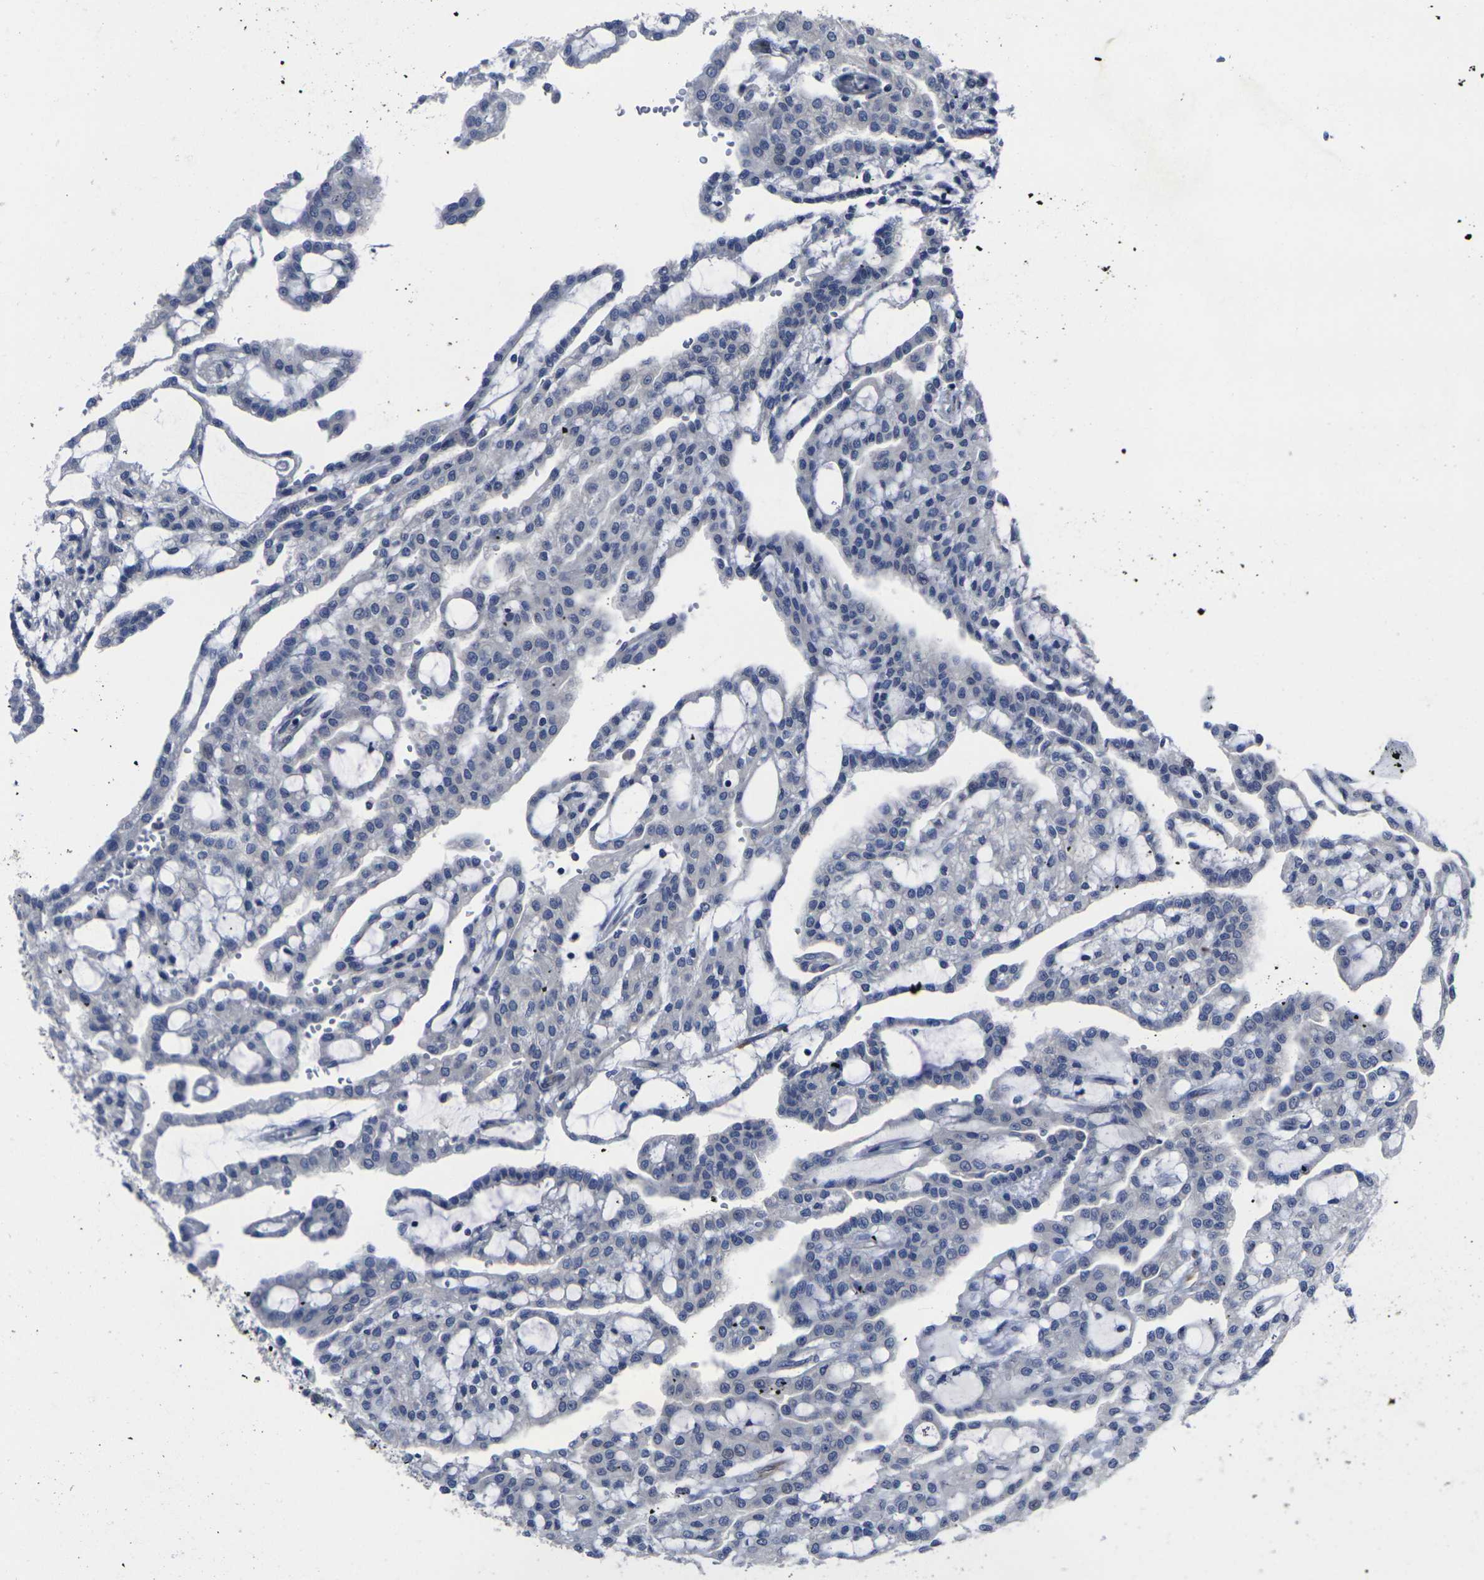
{"staining": {"intensity": "negative", "quantity": "none", "location": "none"}, "tissue": "renal cancer", "cell_type": "Tumor cells", "image_type": "cancer", "snomed": [{"axis": "morphology", "description": "Adenocarcinoma, NOS"}, {"axis": "topography", "description": "Kidney"}], "caption": "The immunohistochemistry micrograph has no significant staining in tumor cells of renal cancer (adenocarcinoma) tissue. (Immunohistochemistry (ihc), brightfield microscopy, high magnification).", "gene": "CYP2C8", "patient": {"sex": "male", "age": 63}}